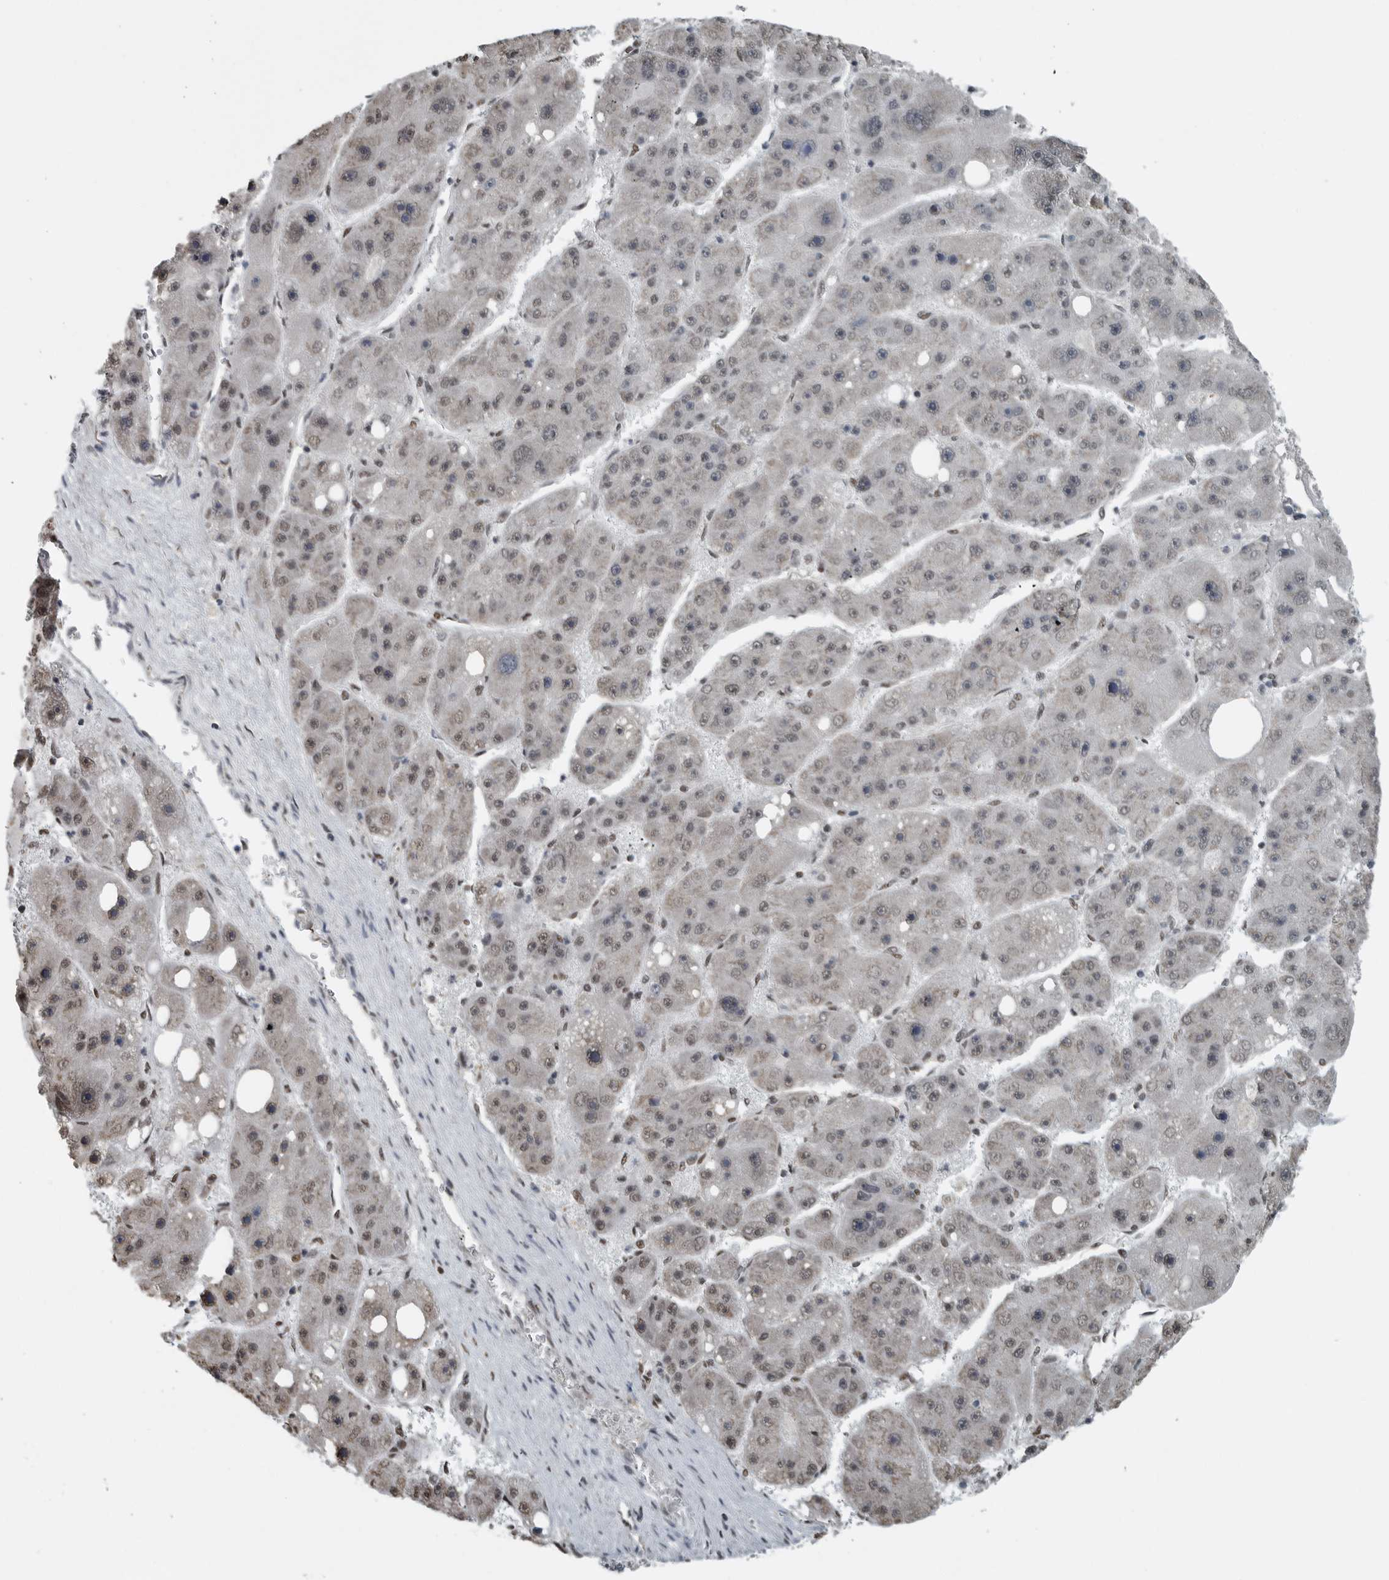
{"staining": {"intensity": "weak", "quantity": "25%-75%", "location": "nuclear"}, "tissue": "liver cancer", "cell_type": "Tumor cells", "image_type": "cancer", "snomed": [{"axis": "morphology", "description": "Carcinoma, Hepatocellular, NOS"}, {"axis": "topography", "description": "Liver"}], "caption": "Human liver hepatocellular carcinoma stained with a protein marker shows weak staining in tumor cells.", "gene": "TGS1", "patient": {"sex": "female", "age": 61}}